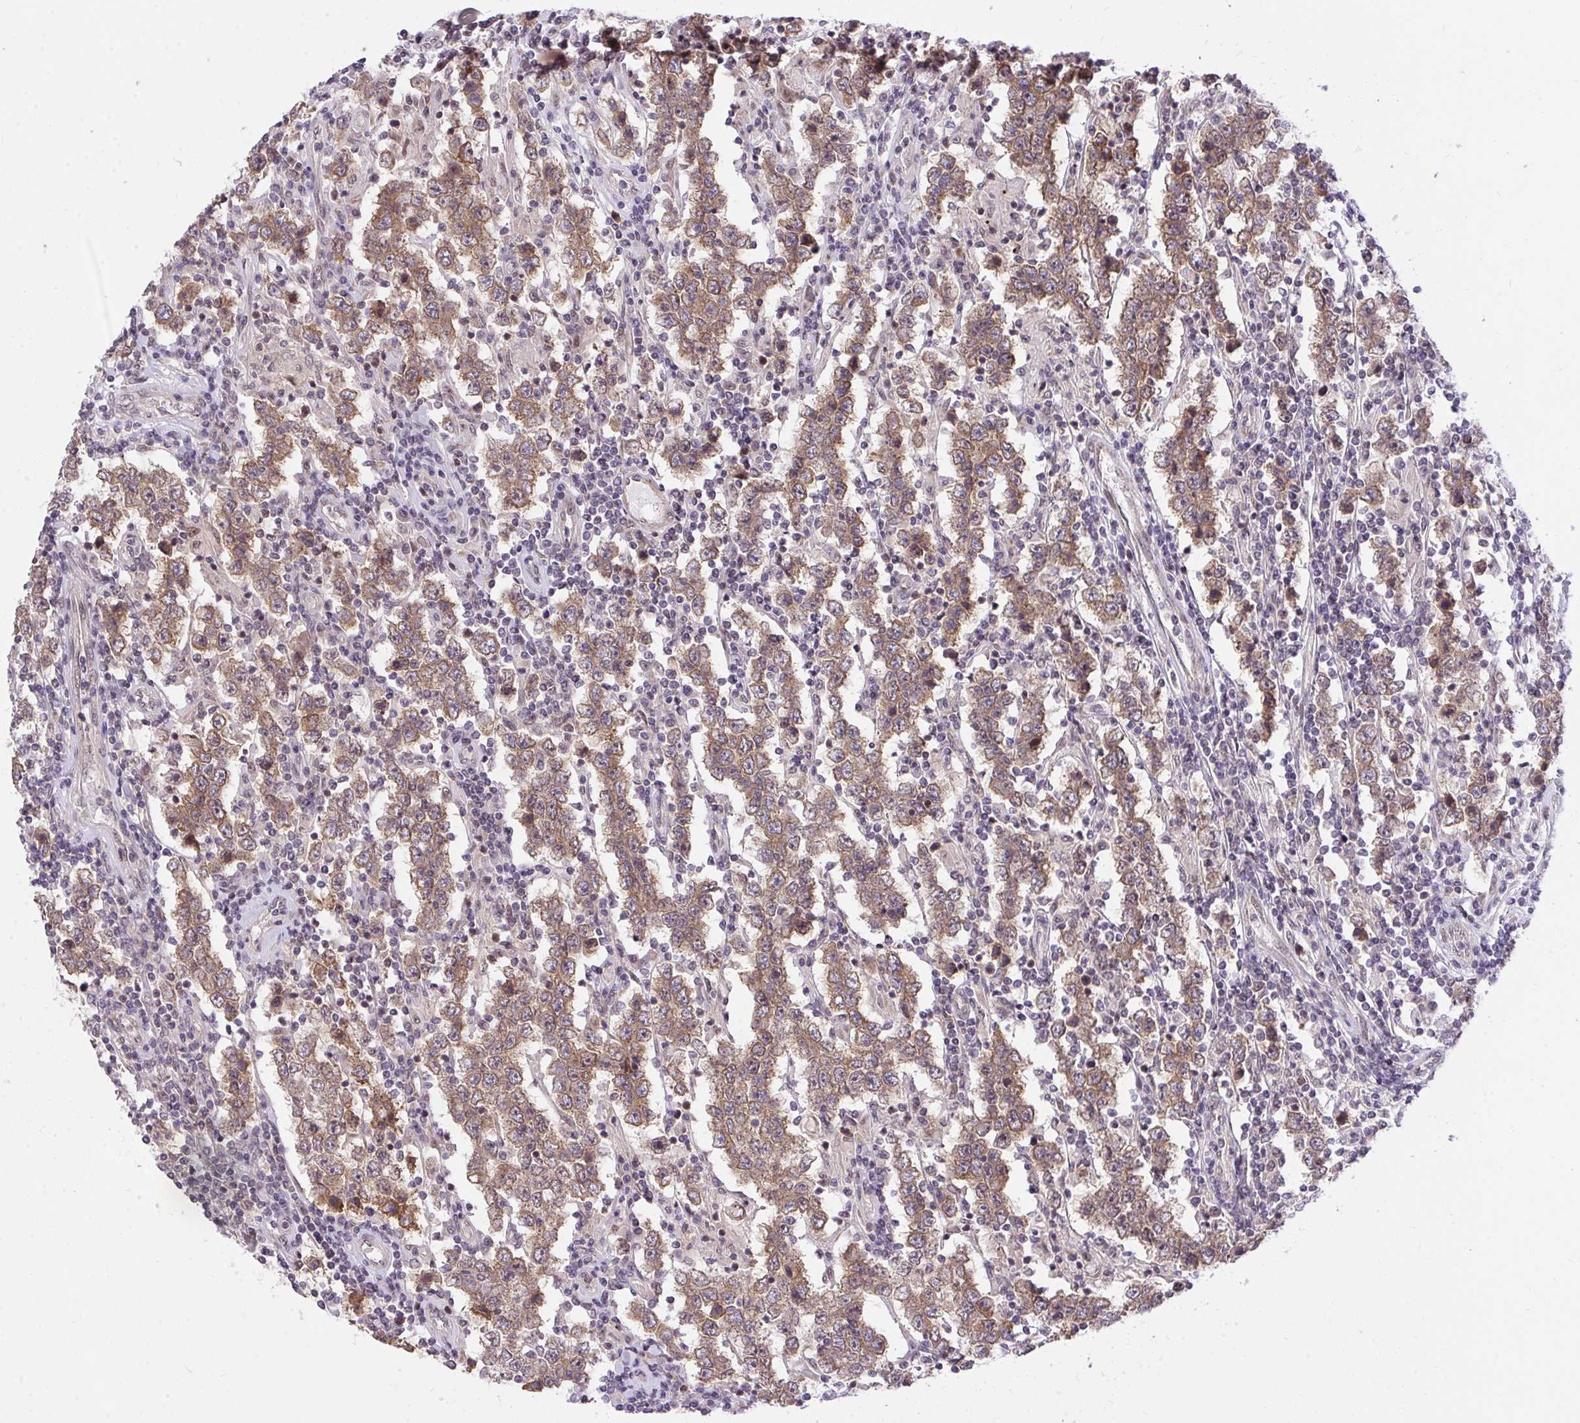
{"staining": {"intensity": "moderate", "quantity": ">75%", "location": "cytoplasmic/membranous"}, "tissue": "testis cancer", "cell_type": "Tumor cells", "image_type": "cancer", "snomed": [{"axis": "morphology", "description": "Normal tissue, NOS"}, {"axis": "morphology", "description": "Urothelial carcinoma, High grade"}, {"axis": "morphology", "description": "Seminoma, NOS"}, {"axis": "morphology", "description": "Carcinoma, Embryonal, NOS"}, {"axis": "topography", "description": "Urinary bladder"}, {"axis": "topography", "description": "Testis"}], "caption": "Immunohistochemical staining of embryonal carcinoma (testis) shows medium levels of moderate cytoplasmic/membranous positivity in approximately >75% of tumor cells.", "gene": "ERI1", "patient": {"sex": "male", "age": 41}}